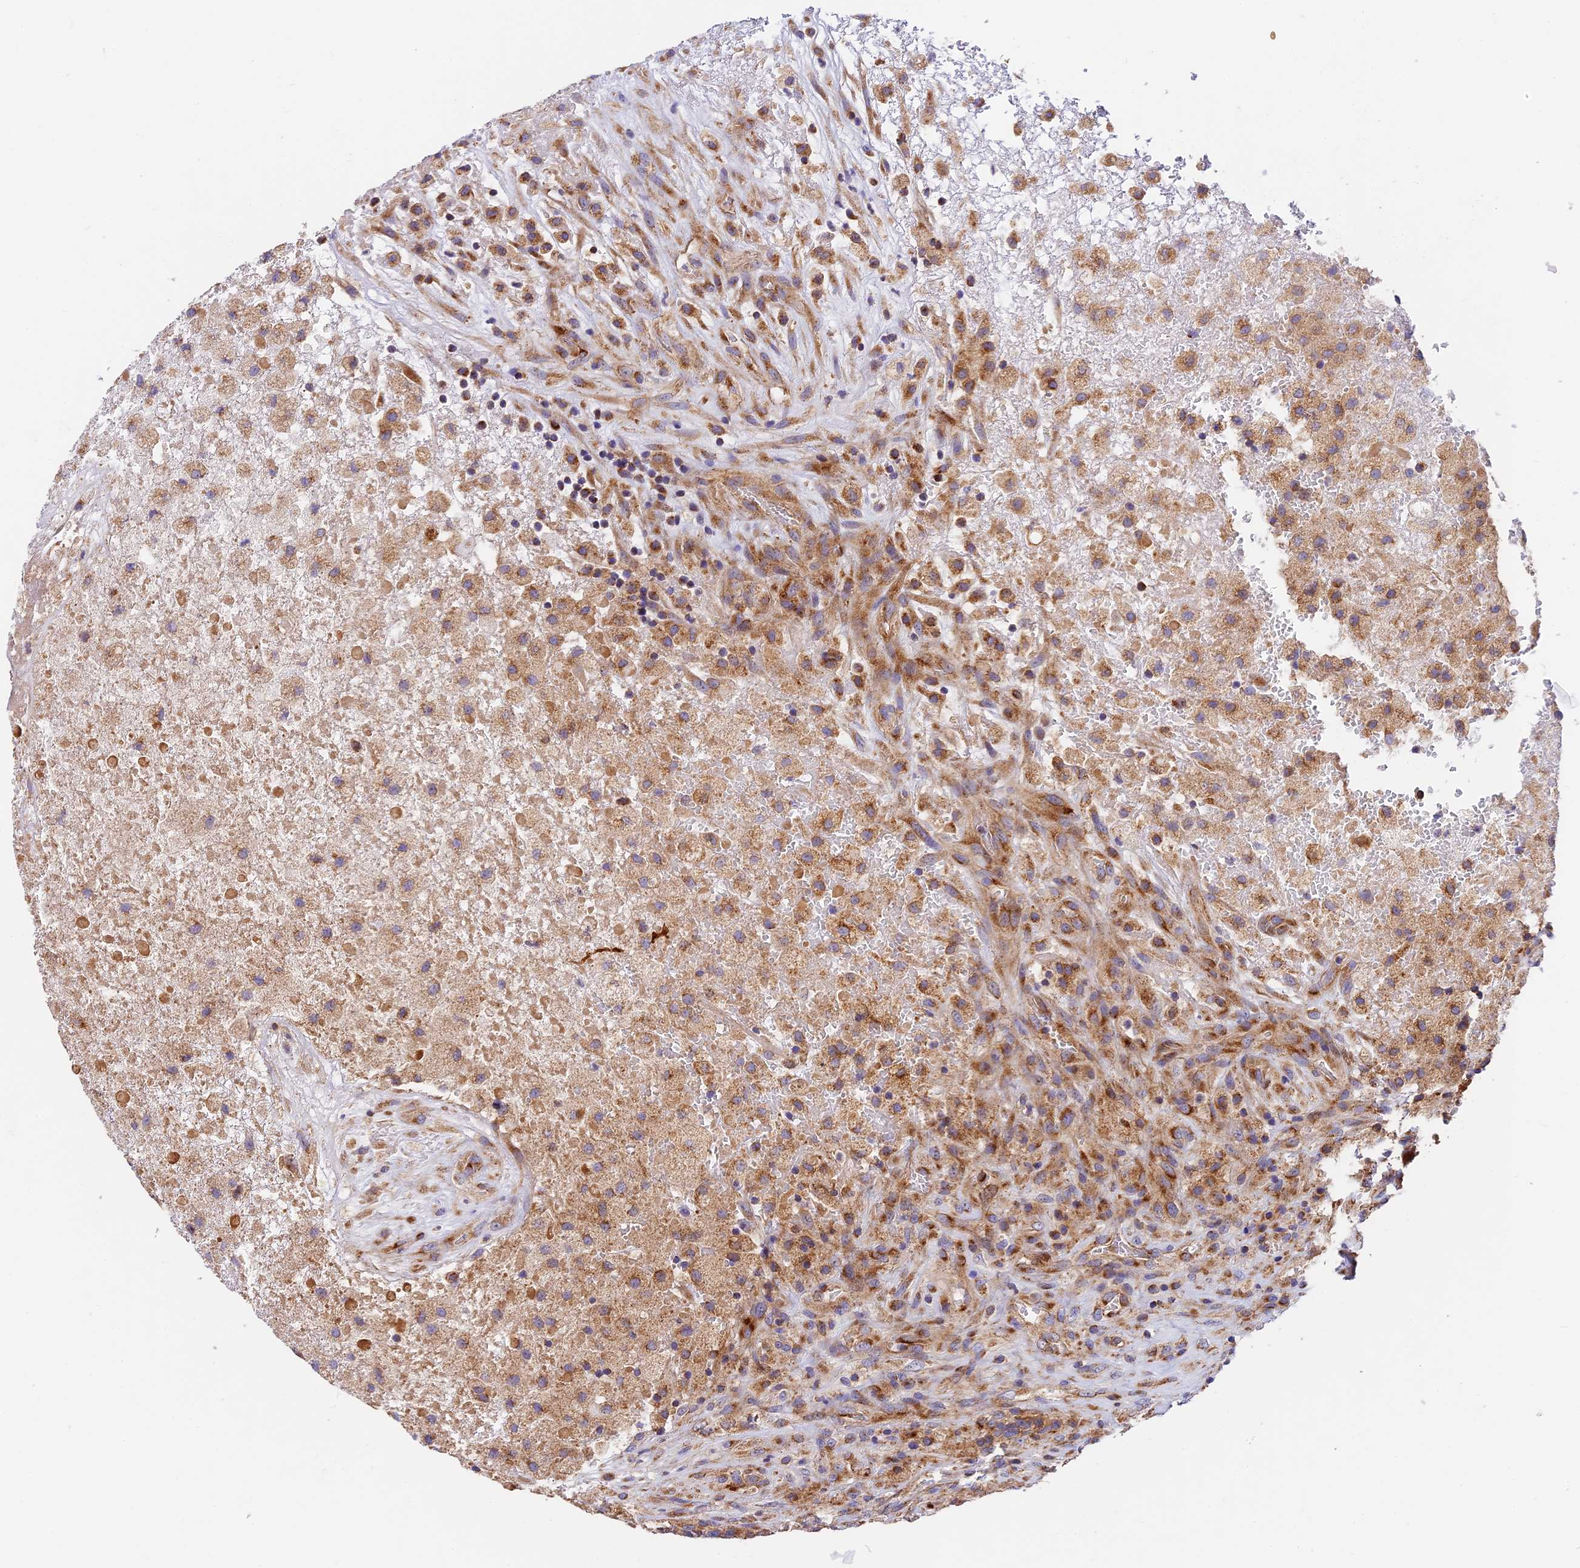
{"staining": {"intensity": "moderate", "quantity": ">75%", "location": "cytoplasmic/membranous"}, "tissue": "glioma", "cell_type": "Tumor cells", "image_type": "cancer", "snomed": [{"axis": "morphology", "description": "Glioma, malignant, High grade"}, {"axis": "topography", "description": "Brain"}], "caption": "The micrograph reveals immunohistochemical staining of glioma. There is moderate cytoplasmic/membranous staining is appreciated in about >75% of tumor cells. Nuclei are stained in blue.", "gene": "MRAS", "patient": {"sex": "male", "age": 69}}